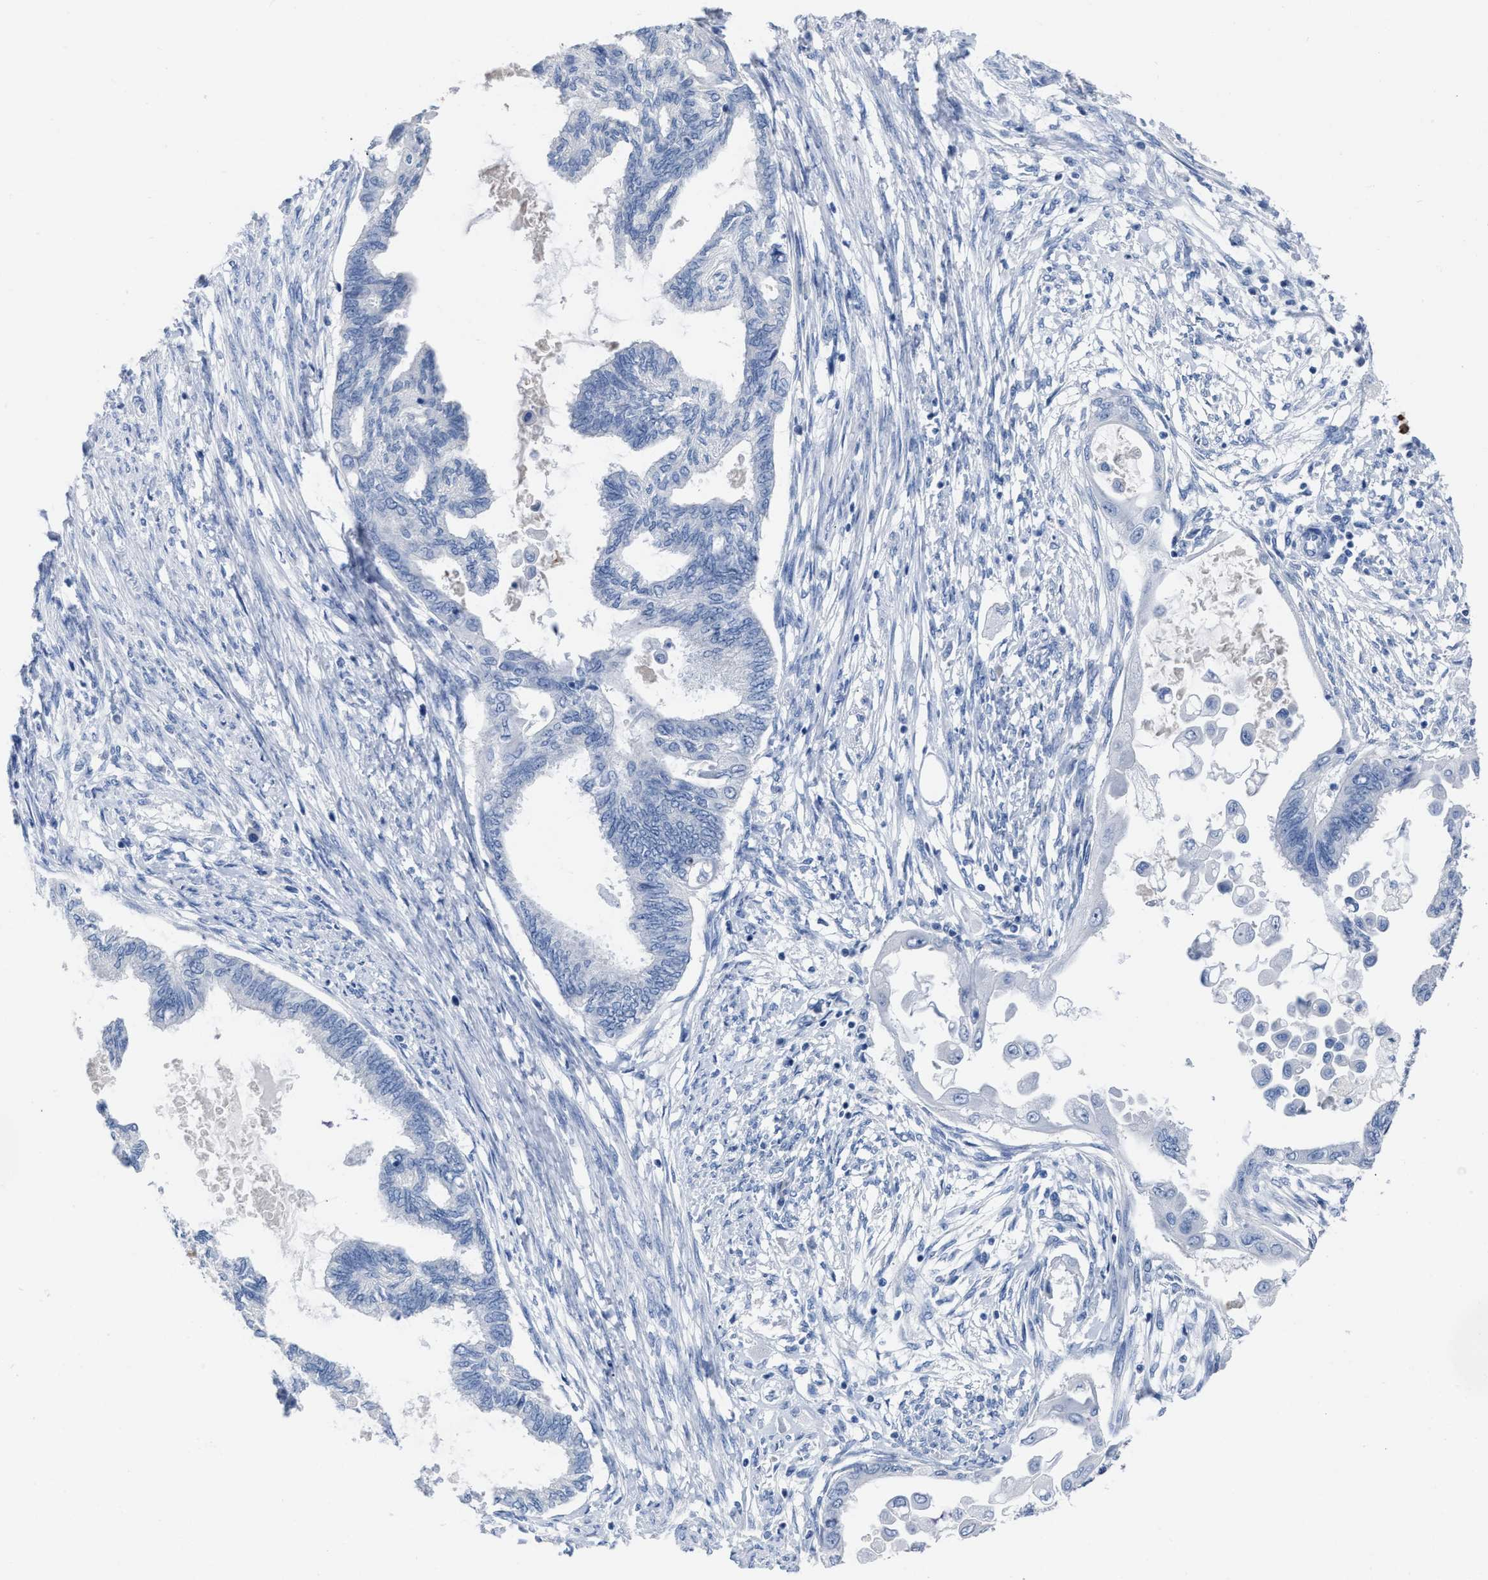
{"staining": {"intensity": "negative", "quantity": "none", "location": "none"}, "tissue": "cervical cancer", "cell_type": "Tumor cells", "image_type": "cancer", "snomed": [{"axis": "morphology", "description": "Normal tissue, NOS"}, {"axis": "morphology", "description": "Adenocarcinoma, NOS"}, {"axis": "topography", "description": "Cervix"}, {"axis": "topography", "description": "Endometrium"}], "caption": "Immunohistochemical staining of human cervical cancer reveals no significant positivity in tumor cells.", "gene": "CEACAM5", "patient": {"sex": "female", "age": 86}}